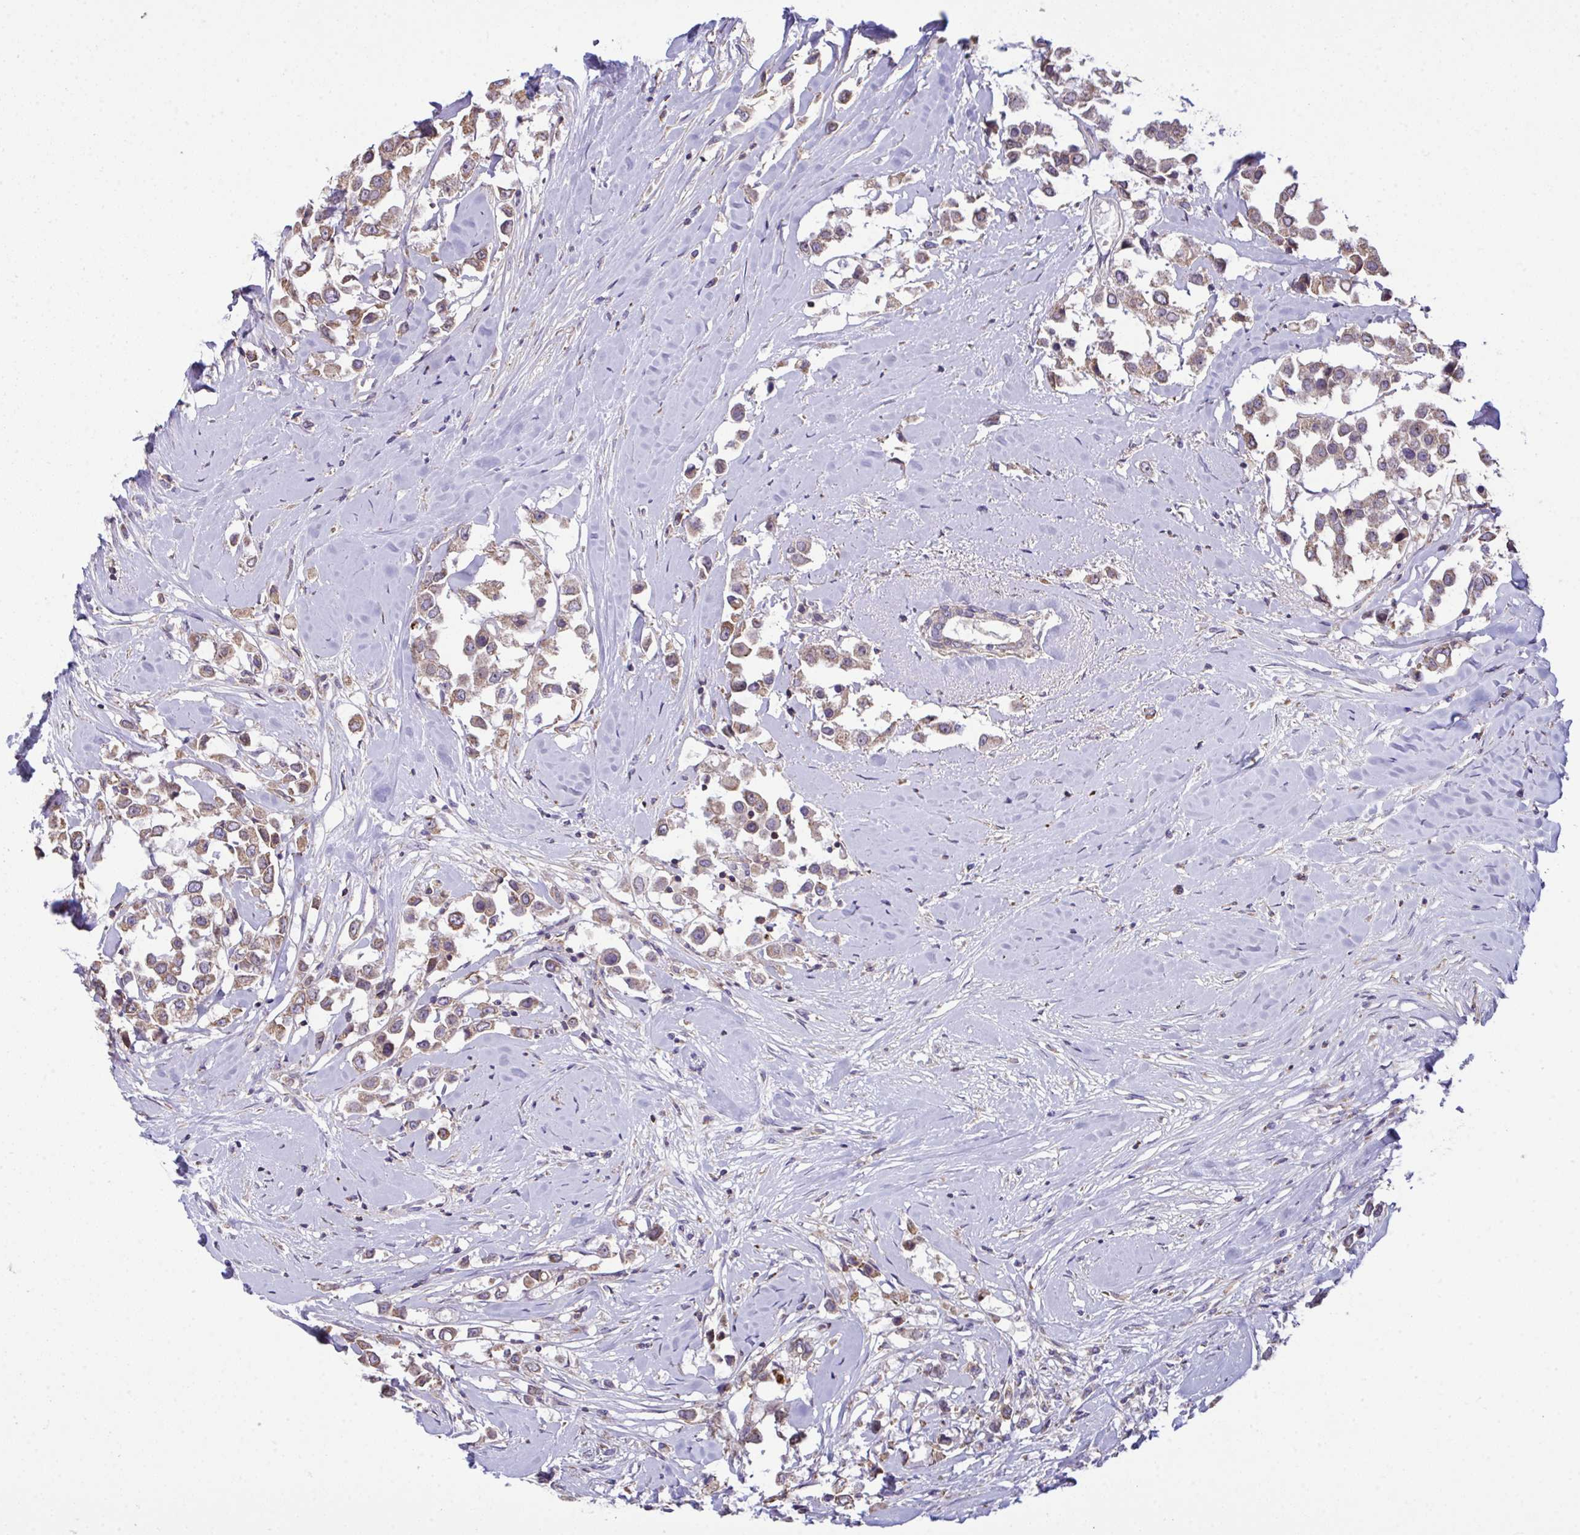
{"staining": {"intensity": "weak", "quantity": ">75%", "location": "cytoplasmic/membranous"}, "tissue": "breast cancer", "cell_type": "Tumor cells", "image_type": "cancer", "snomed": [{"axis": "morphology", "description": "Duct carcinoma"}, {"axis": "topography", "description": "Breast"}], "caption": "DAB immunohistochemical staining of breast intraductal carcinoma demonstrates weak cytoplasmic/membranous protein expression in about >75% of tumor cells. The staining is performed using DAB brown chromogen to label protein expression. The nuclei are counter-stained blue using hematoxylin.", "gene": "PPM1H", "patient": {"sex": "female", "age": 61}}